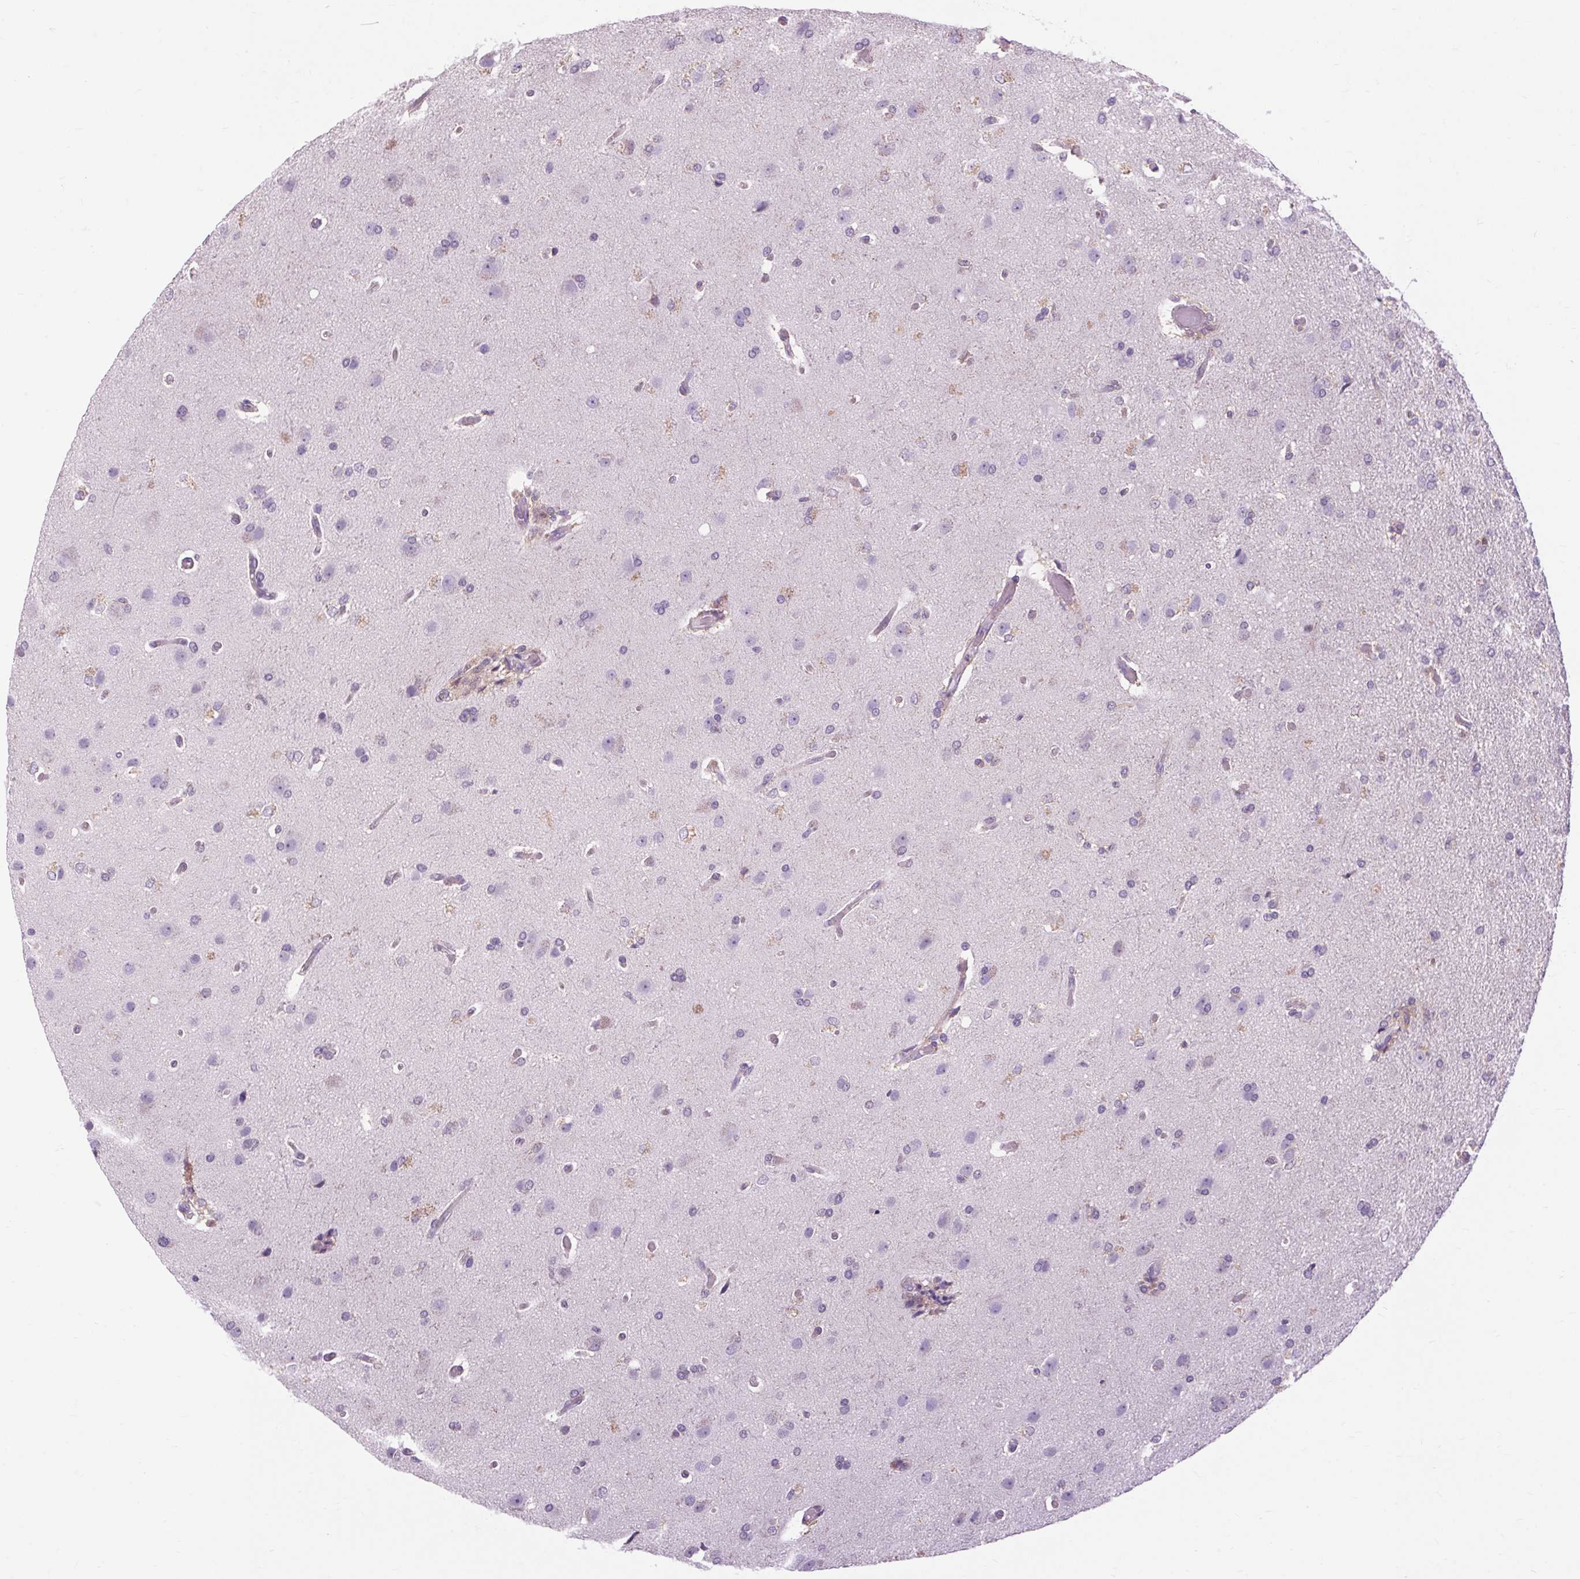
{"staining": {"intensity": "negative", "quantity": "none", "location": "none"}, "tissue": "glioma", "cell_type": "Tumor cells", "image_type": "cancer", "snomed": [{"axis": "morphology", "description": "Glioma, malignant, High grade"}, {"axis": "topography", "description": "Brain"}], "caption": "Histopathology image shows no significant protein expression in tumor cells of malignant glioma (high-grade). (DAB (3,3'-diaminobenzidine) immunohistochemistry visualized using brightfield microscopy, high magnification).", "gene": "SOWAHC", "patient": {"sex": "male", "age": 68}}